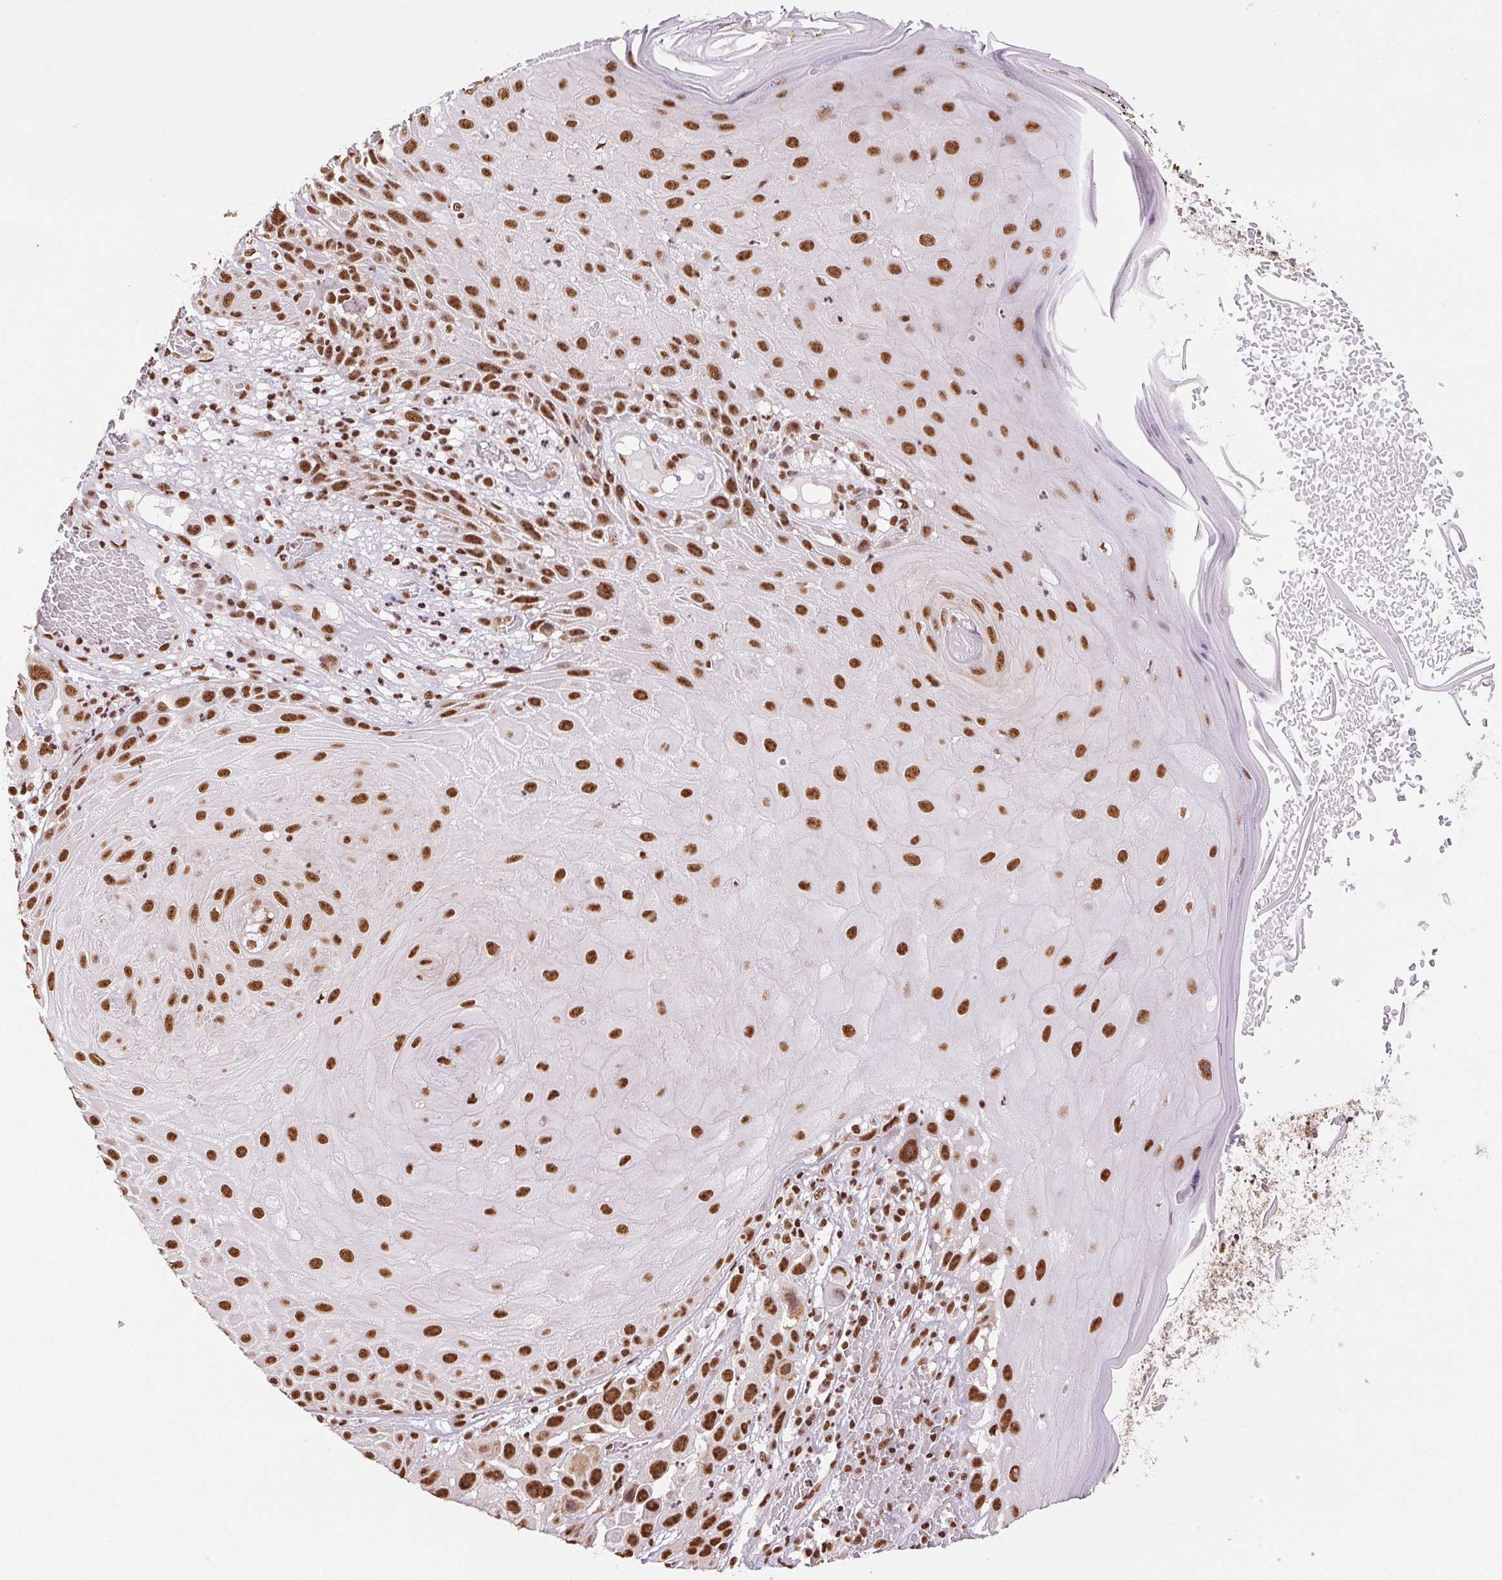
{"staining": {"intensity": "moderate", "quantity": ">75%", "location": "nuclear"}, "tissue": "skin cancer", "cell_type": "Tumor cells", "image_type": "cancer", "snomed": [{"axis": "morphology", "description": "Squamous cell carcinoma, NOS"}, {"axis": "topography", "description": "Skin"}], "caption": "Tumor cells reveal medium levels of moderate nuclear staining in about >75% of cells in skin cancer.", "gene": "IK", "patient": {"sex": "male", "age": 81}}